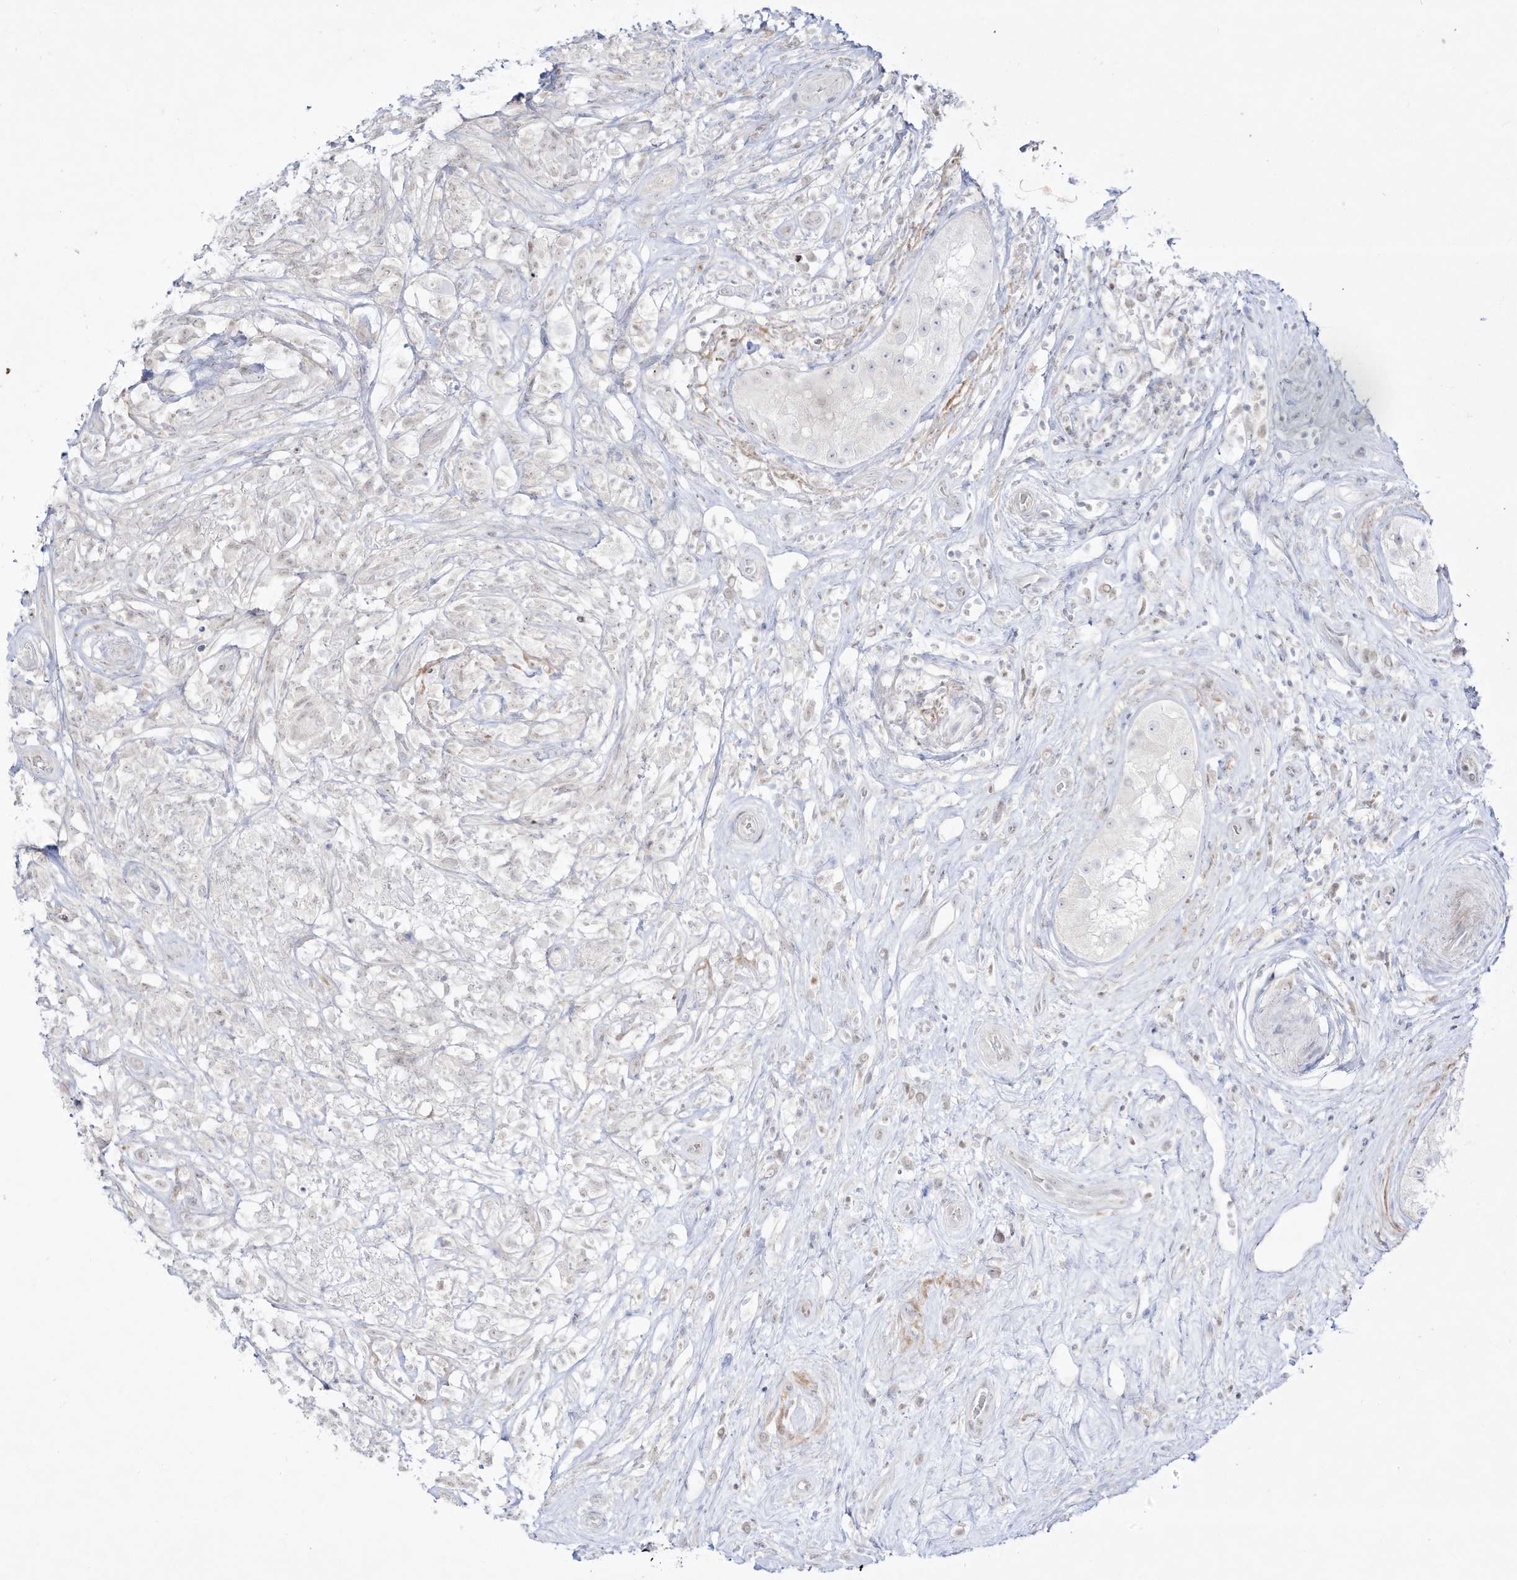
{"staining": {"intensity": "negative", "quantity": "none", "location": "none"}, "tissue": "testis cancer", "cell_type": "Tumor cells", "image_type": "cancer", "snomed": [{"axis": "morphology", "description": "Seminoma, NOS"}, {"axis": "topography", "description": "Testis"}], "caption": "Testis cancer (seminoma) was stained to show a protein in brown. There is no significant staining in tumor cells.", "gene": "DMKN", "patient": {"sex": "male", "age": 49}}